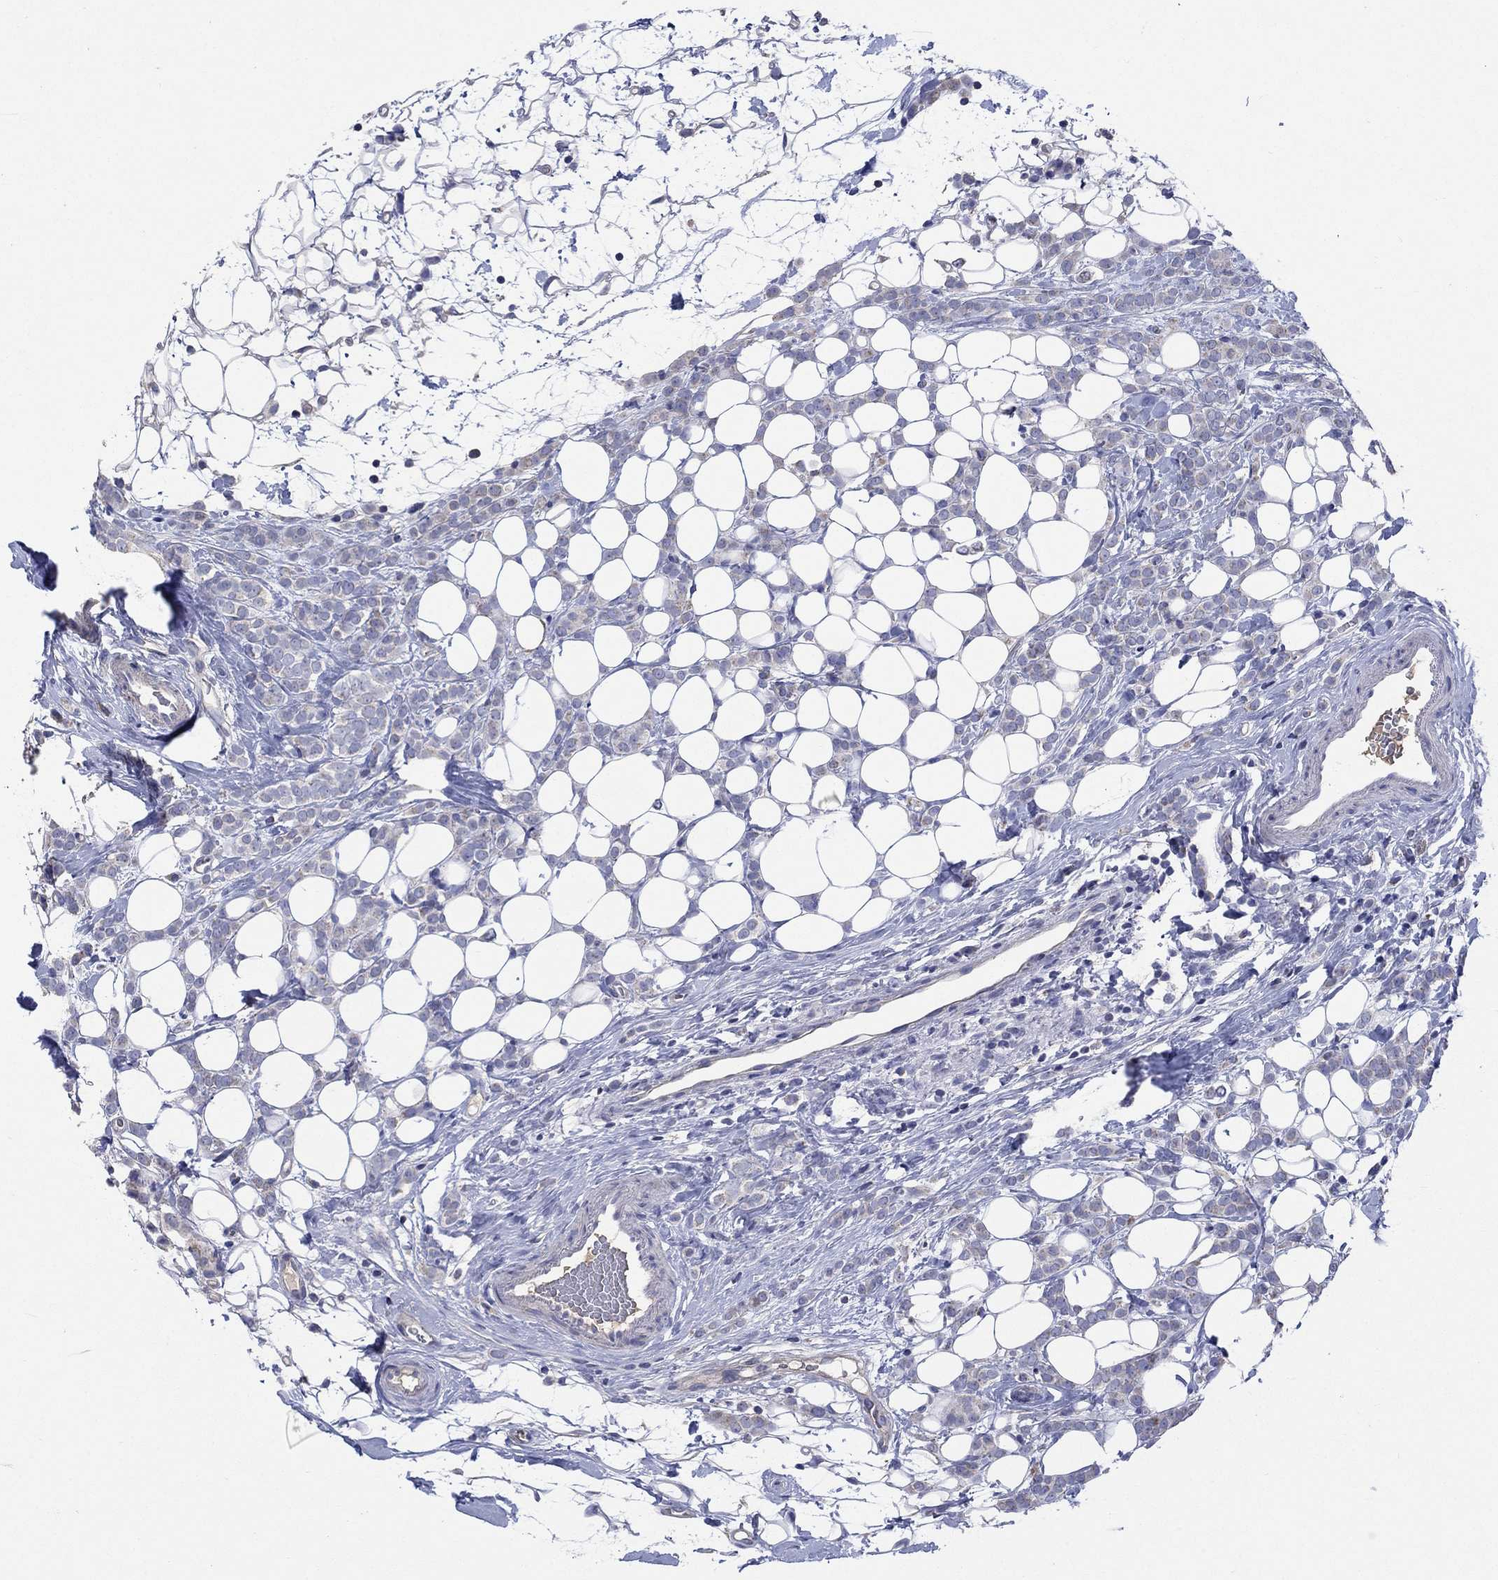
{"staining": {"intensity": "weak", "quantity": "<25%", "location": "cytoplasmic/membranous"}, "tissue": "breast cancer", "cell_type": "Tumor cells", "image_type": "cancer", "snomed": [{"axis": "morphology", "description": "Lobular carcinoma"}, {"axis": "topography", "description": "Breast"}], "caption": "DAB (3,3'-diaminobenzidine) immunohistochemical staining of breast cancer (lobular carcinoma) displays no significant expression in tumor cells.", "gene": "CLVS1", "patient": {"sex": "female", "age": 49}}